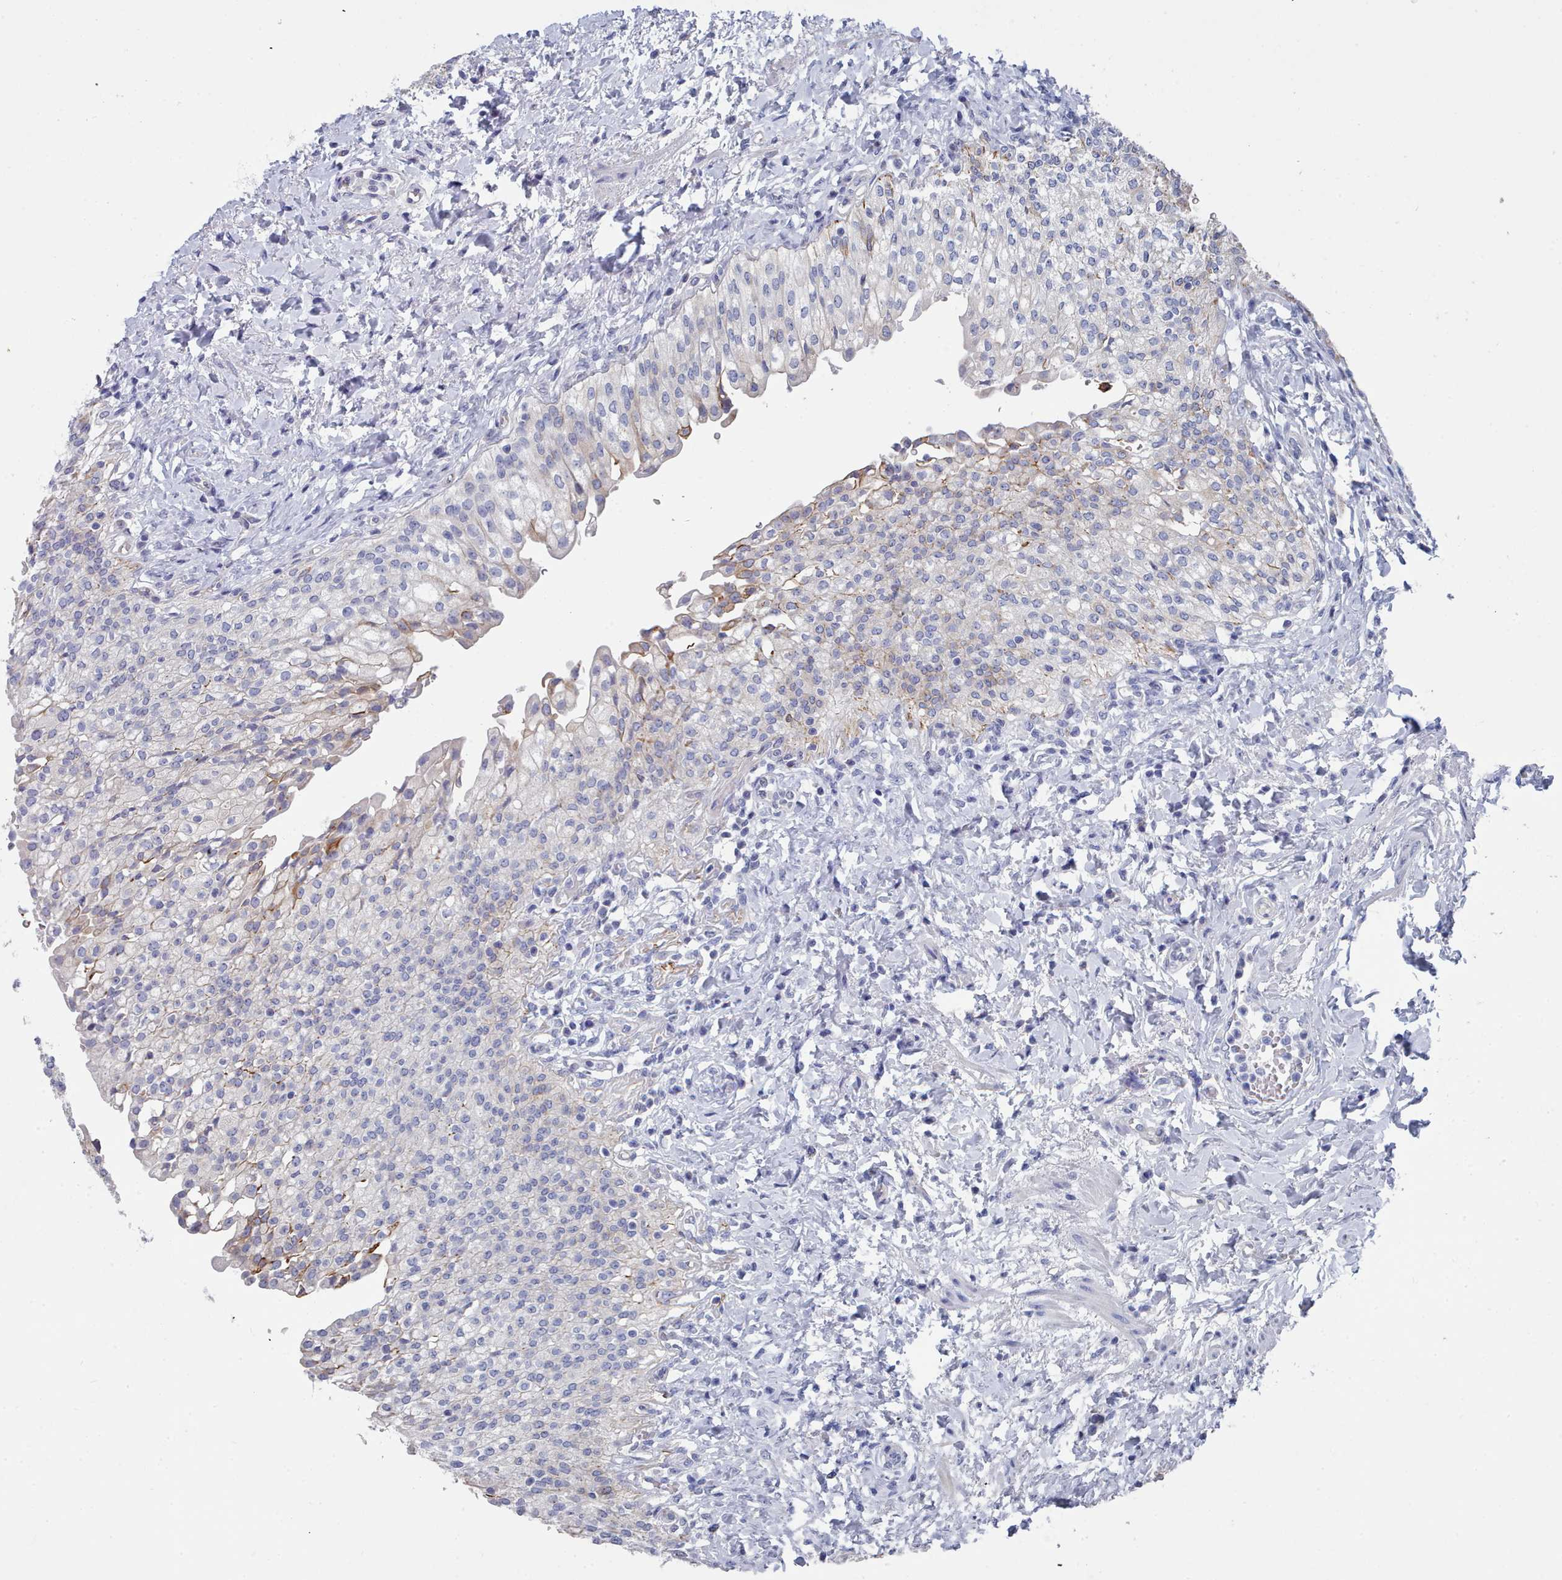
{"staining": {"intensity": "weak", "quantity": "<25%", "location": "cytoplasmic/membranous"}, "tissue": "urinary bladder", "cell_type": "Urothelial cells", "image_type": "normal", "snomed": [{"axis": "morphology", "description": "Normal tissue, NOS"}, {"axis": "morphology", "description": "Inflammation, NOS"}, {"axis": "topography", "description": "Urinary bladder"}], "caption": "IHC micrograph of unremarkable urinary bladder stained for a protein (brown), which exhibits no expression in urothelial cells.", "gene": "ENSG00000285188", "patient": {"sex": "male", "age": 64}}